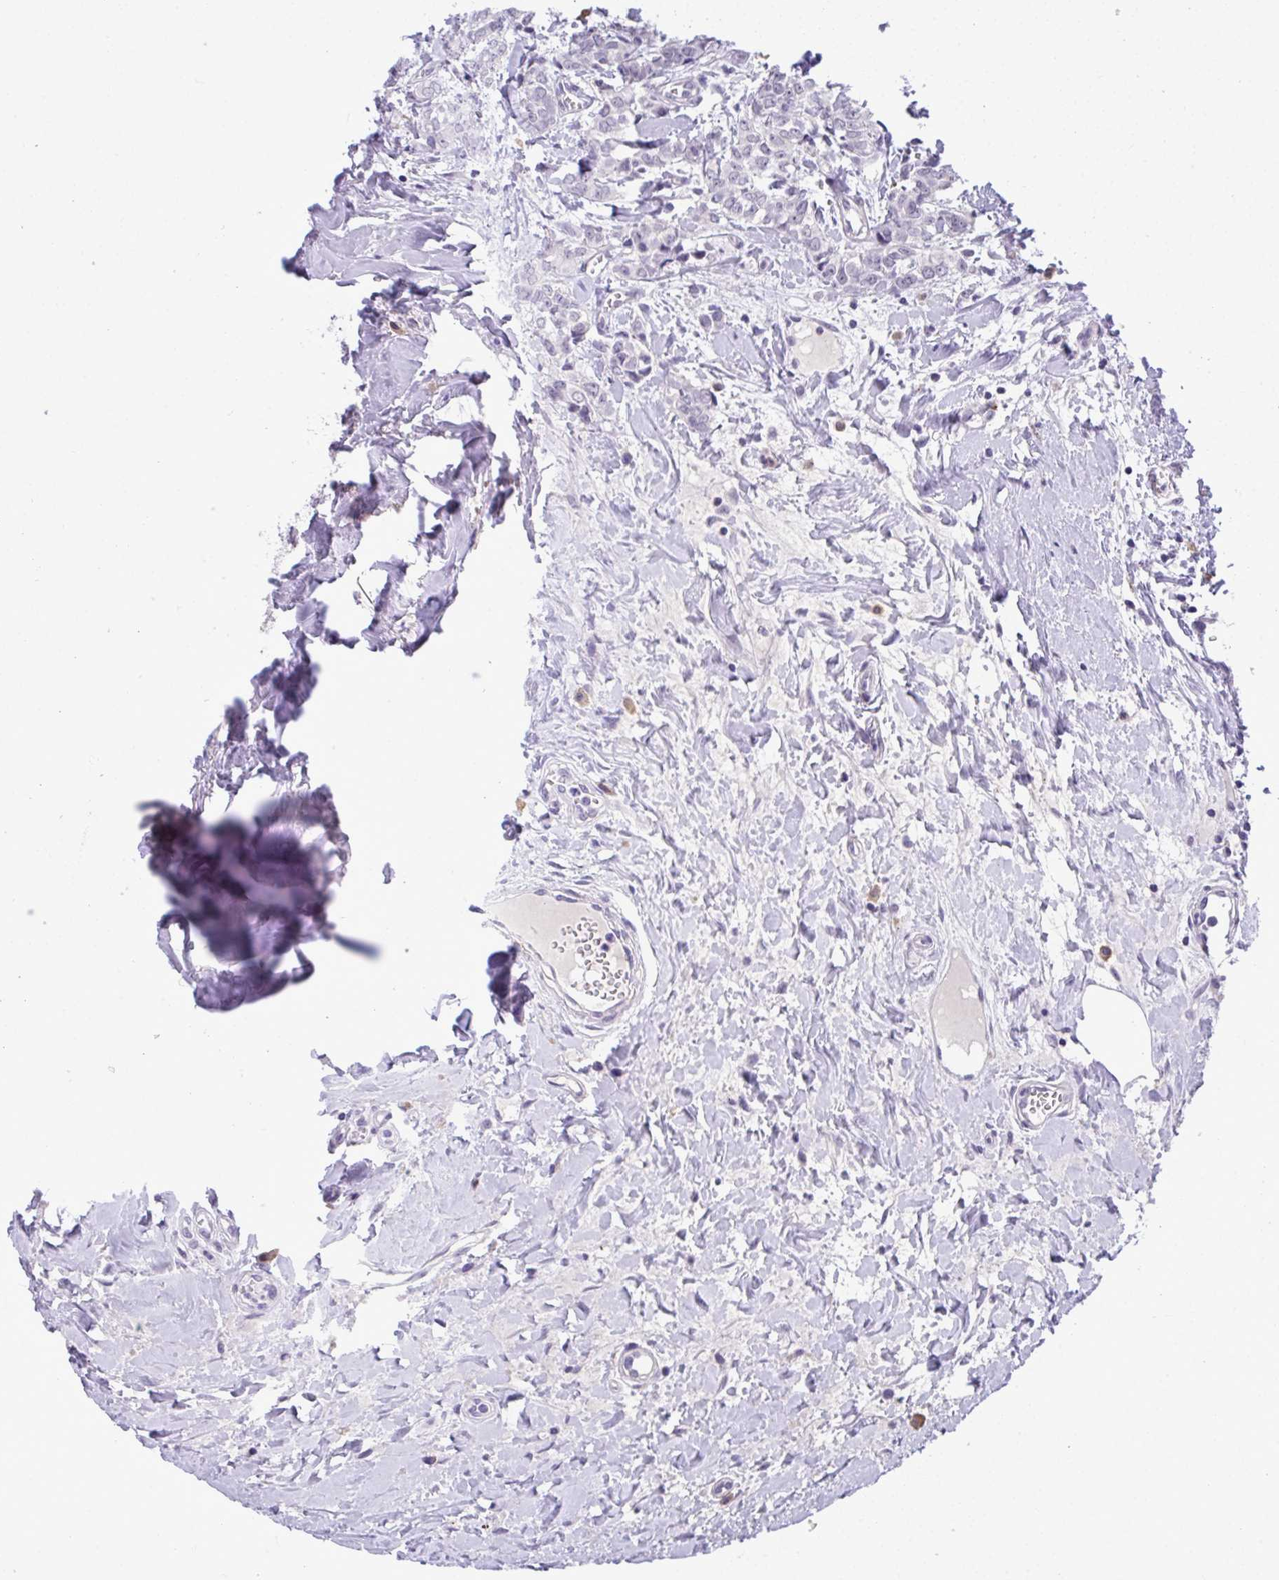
{"staining": {"intensity": "negative", "quantity": "none", "location": "none"}, "tissue": "breast cancer", "cell_type": "Tumor cells", "image_type": "cancer", "snomed": [{"axis": "morphology", "description": "Duct carcinoma"}, {"axis": "topography", "description": "Breast"}], "caption": "Immunohistochemistry (IHC) photomicrograph of neoplastic tissue: human invasive ductal carcinoma (breast) stained with DAB reveals no significant protein positivity in tumor cells.", "gene": "YBX2", "patient": {"sex": "female", "age": 61}}